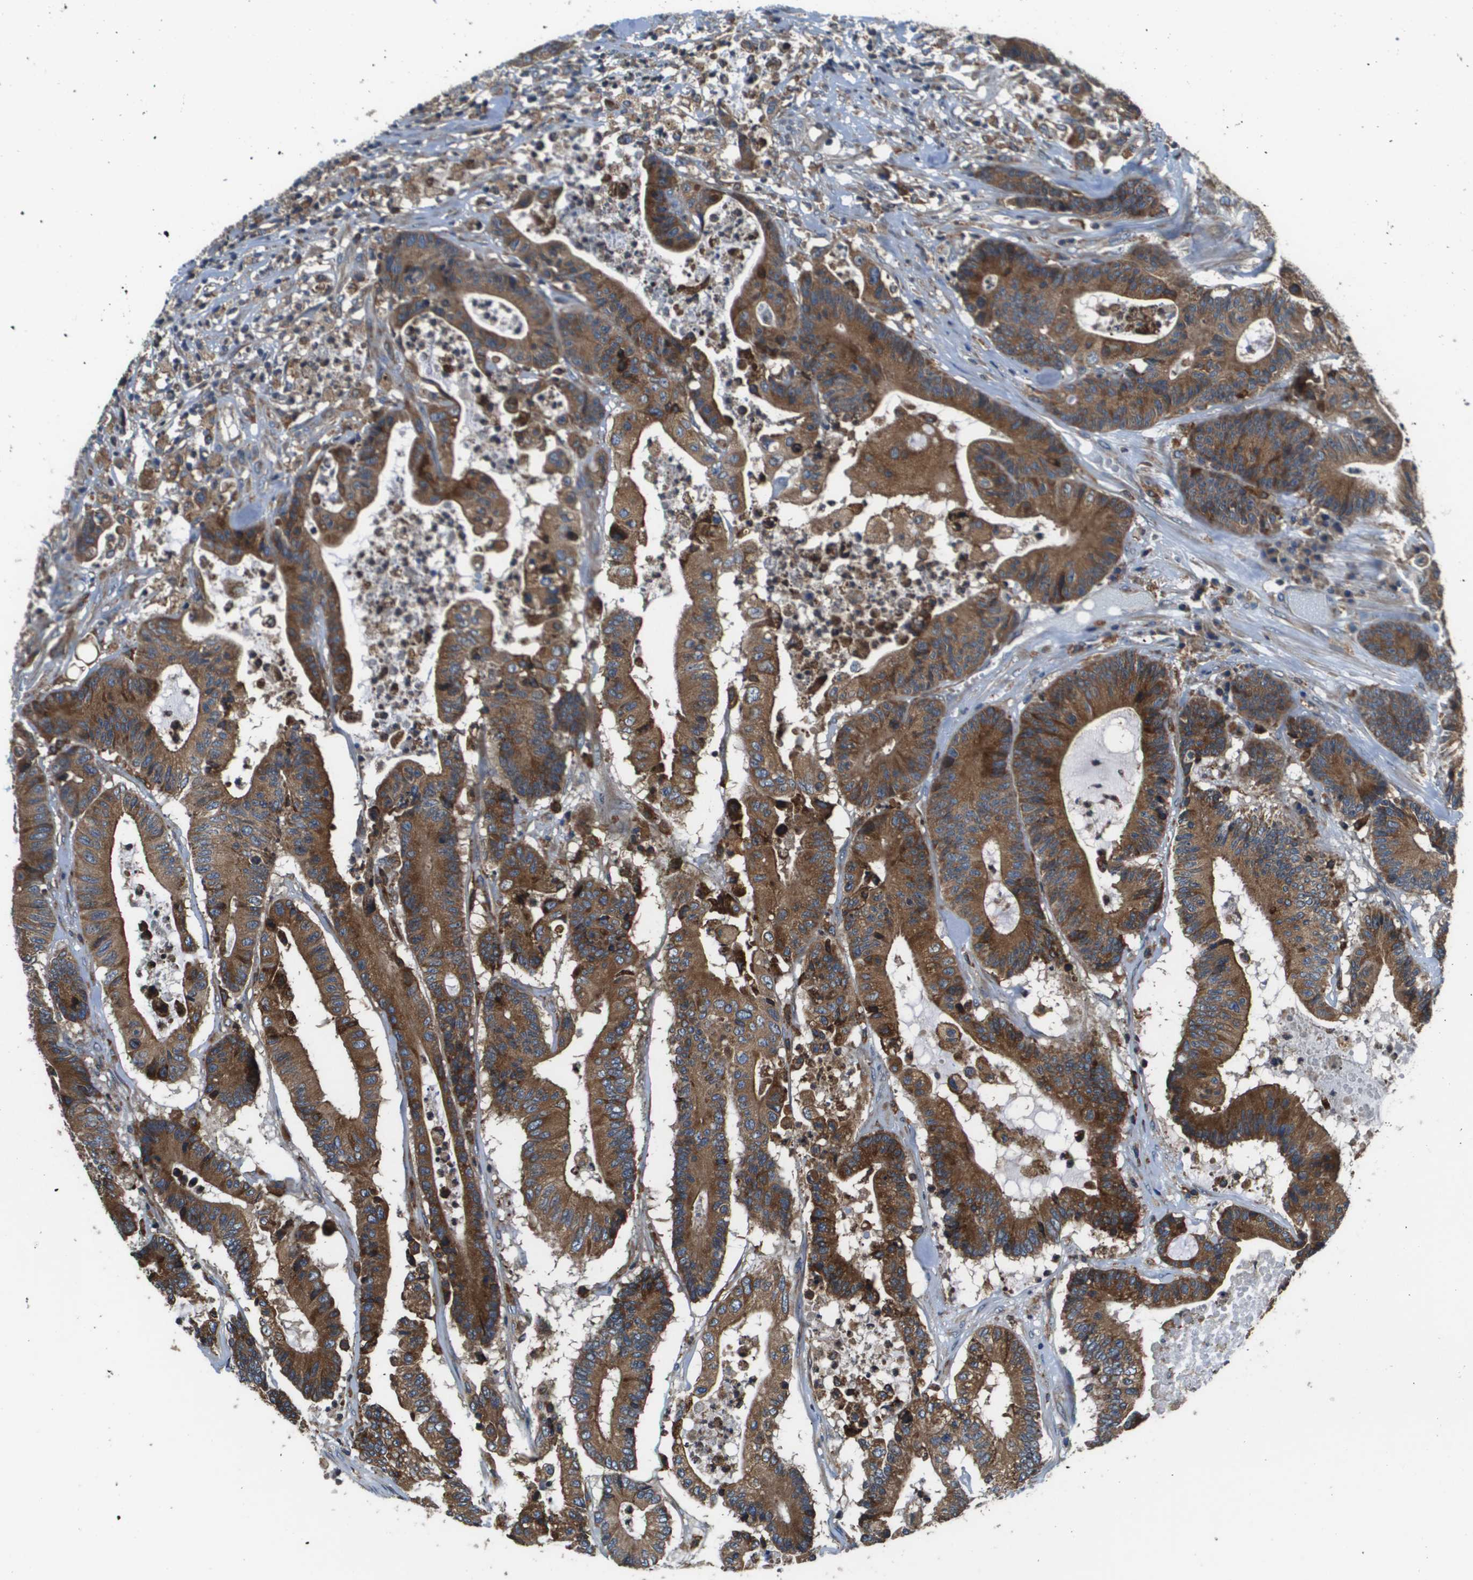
{"staining": {"intensity": "strong", "quantity": ">75%", "location": "cytoplasmic/membranous"}, "tissue": "colorectal cancer", "cell_type": "Tumor cells", "image_type": "cancer", "snomed": [{"axis": "morphology", "description": "Adenocarcinoma, NOS"}, {"axis": "topography", "description": "Colon"}], "caption": "Human colorectal adenocarcinoma stained with a protein marker exhibits strong staining in tumor cells.", "gene": "CNPY3", "patient": {"sex": "female", "age": 84}}